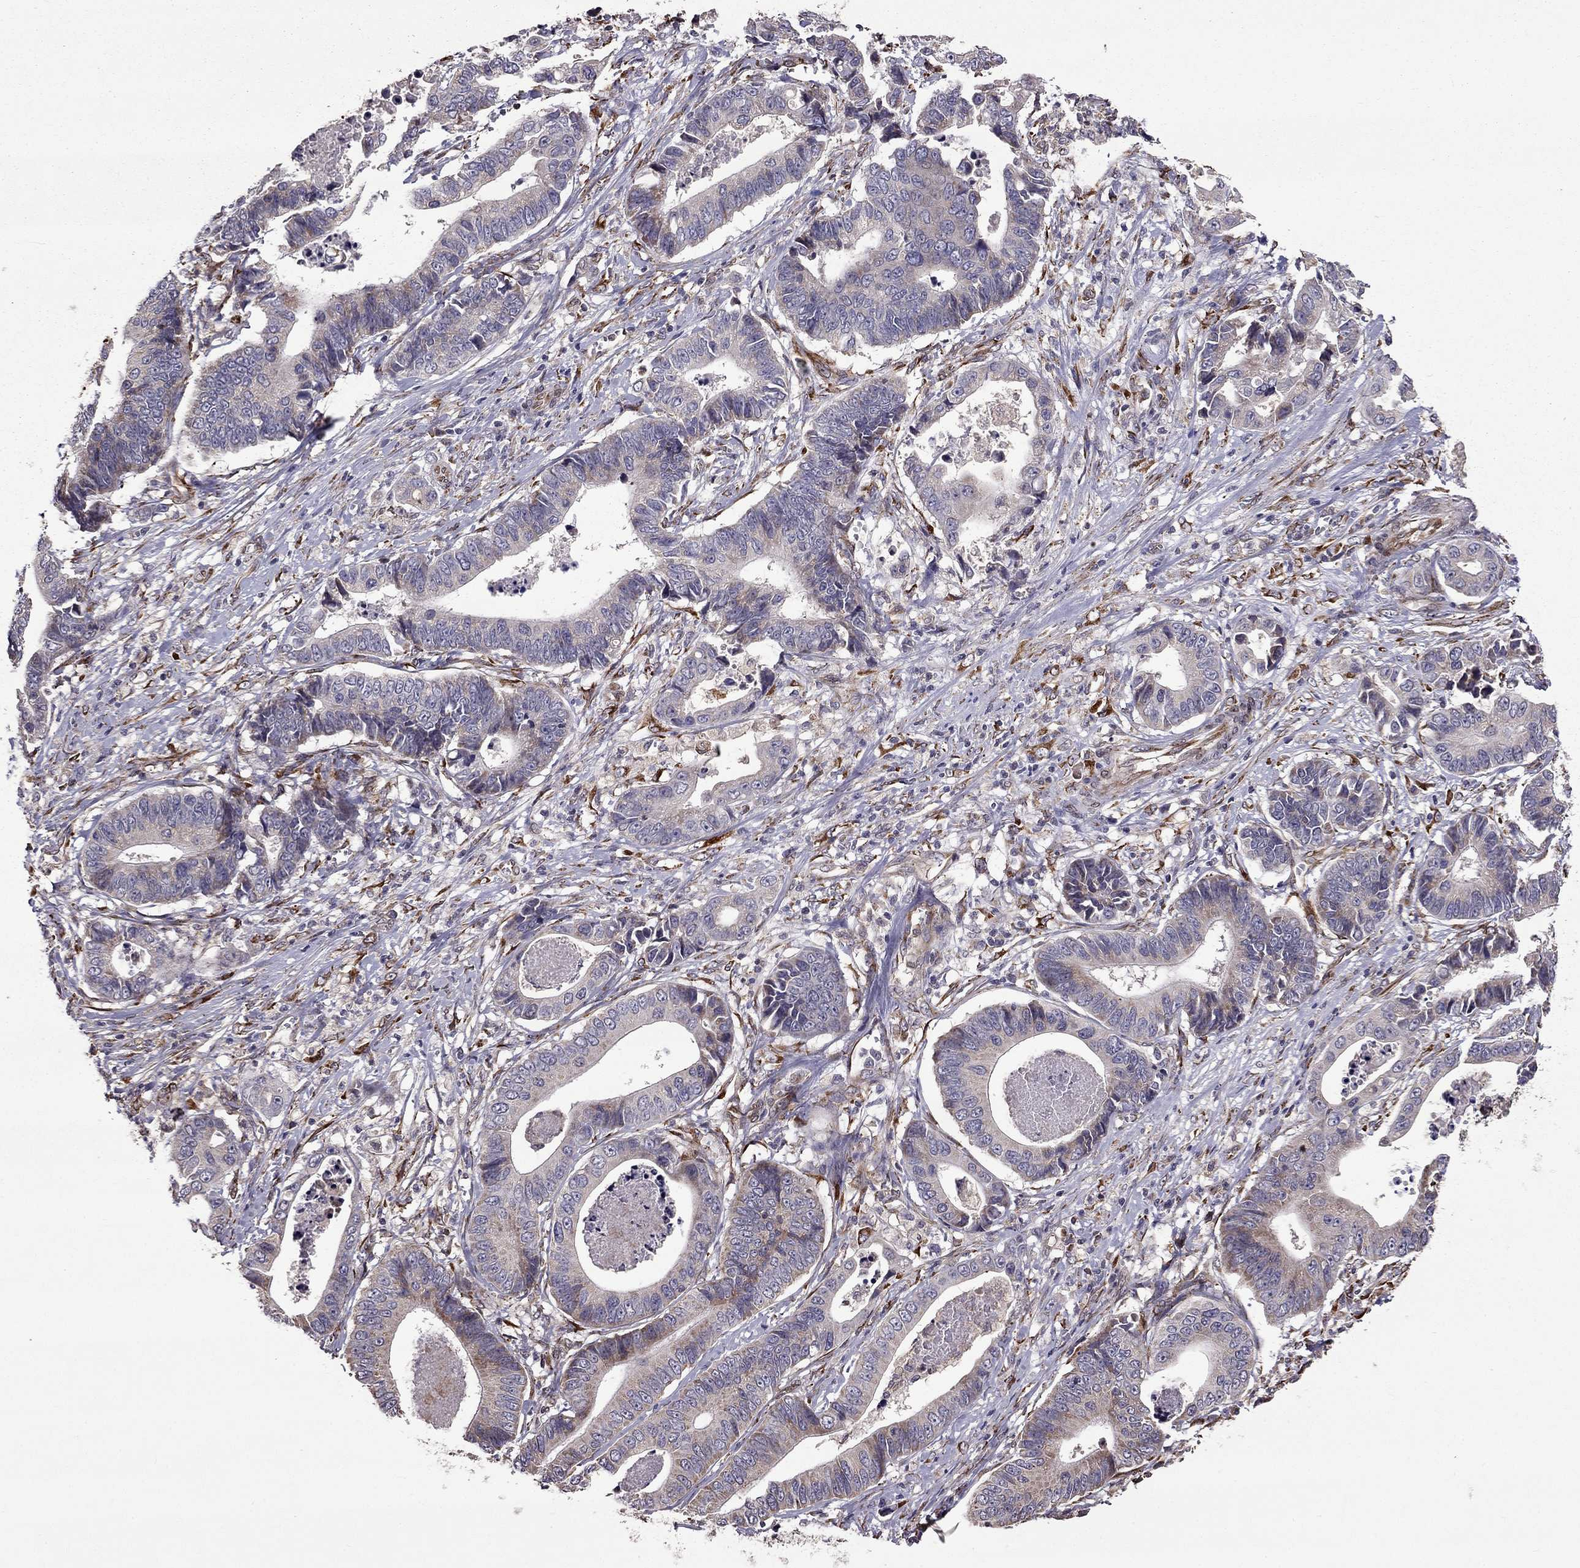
{"staining": {"intensity": "moderate", "quantity": "25%-75%", "location": "cytoplasmic/membranous"}, "tissue": "stomach cancer", "cell_type": "Tumor cells", "image_type": "cancer", "snomed": [{"axis": "morphology", "description": "Adenocarcinoma, NOS"}, {"axis": "topography", "description": "Stomach"}], "caption": "This photomicrograph exhibits IHC staining of human stomach cancer, with medium moderate cytoplasmic/membranous positivity in about 25%-75% of tumor cells.", "gene": "IKBIP", "patient": {"sex": "male", "age": 84}}